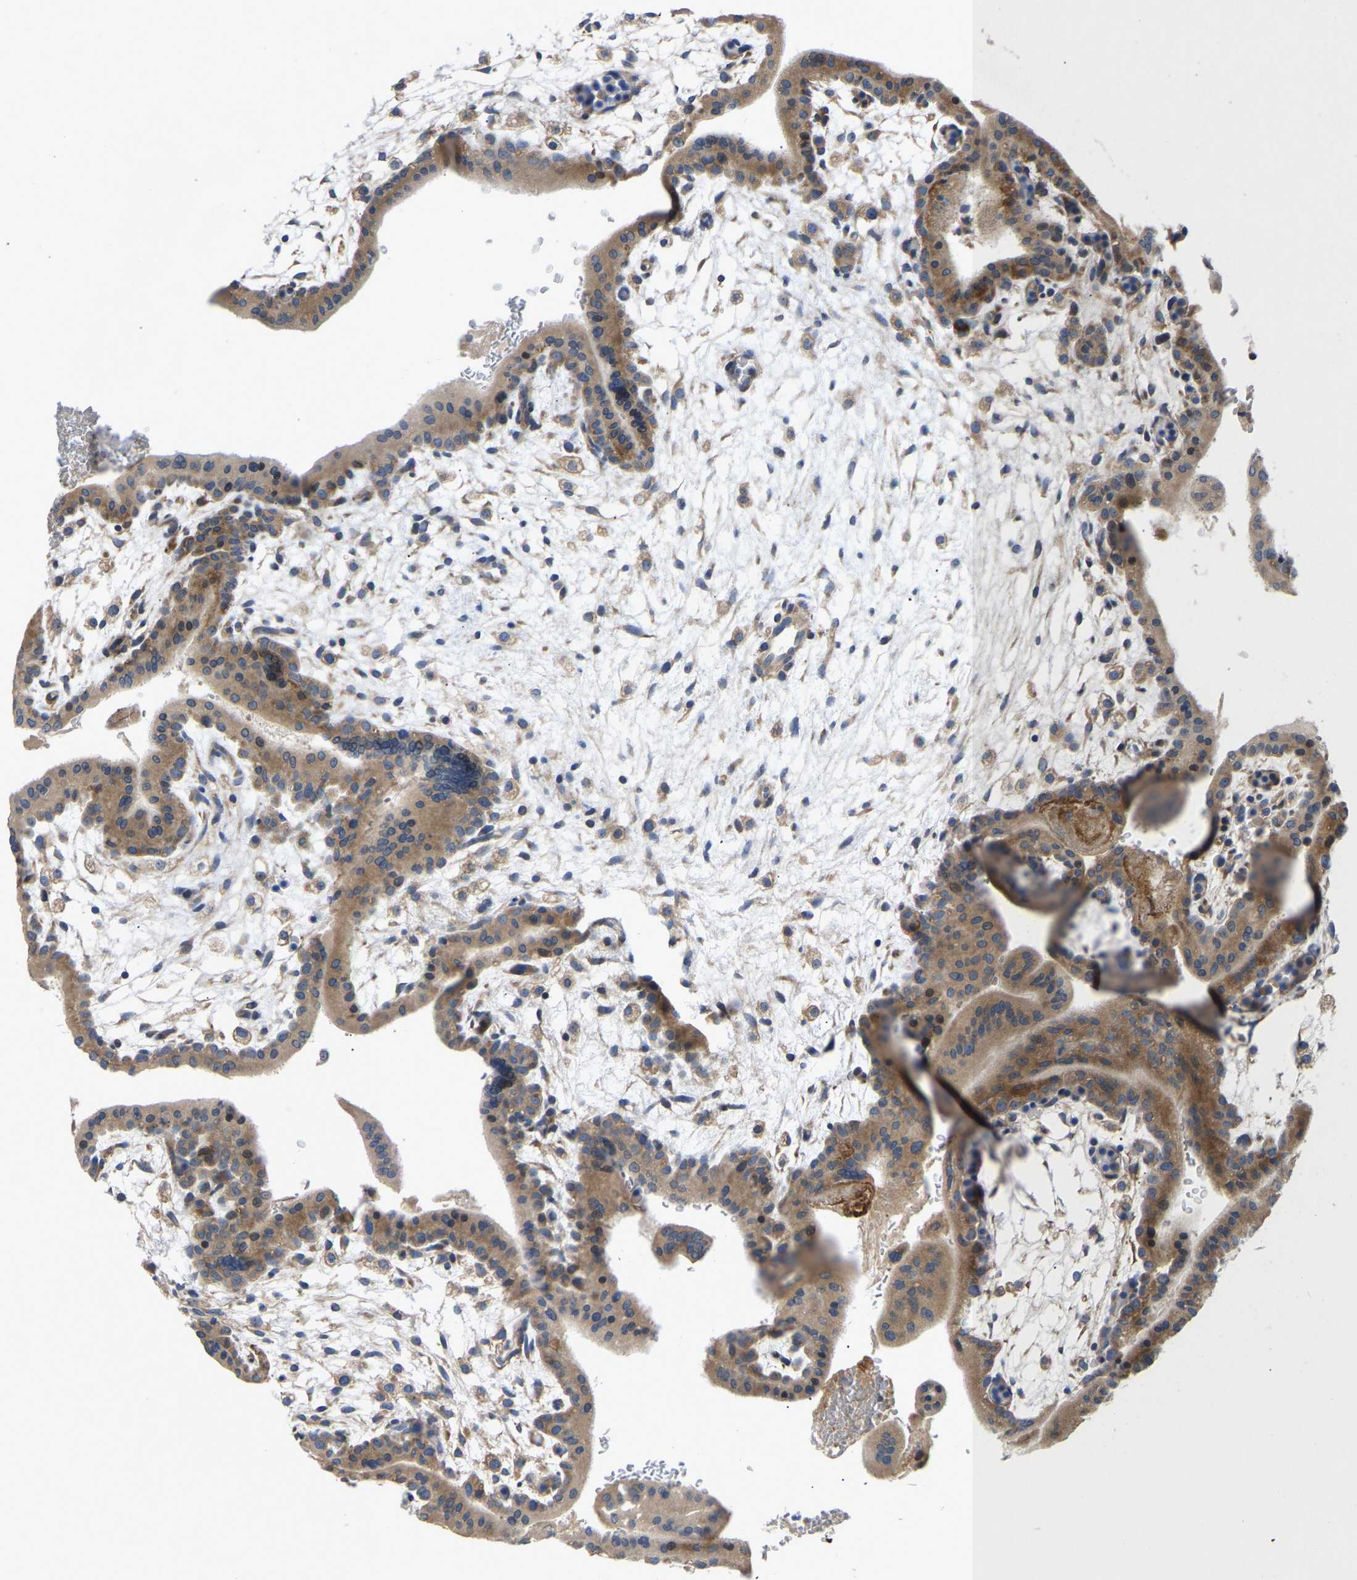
{"staining": {"intensity": "negative", "quantity": "none", "location": "none"}, "tissue": "placenta", "cell_type": "Decidual cells", "image_type": "normal", "snomed": [{"axis": "morphology", "description": "Normal tissue, NOS"}, {"axis": "topography", "description": "Placenta"}], "caption": "Immunohistochemistry (IHC) image of normal human placenta stained for a protein (brown), which reveals no staining in decidual cells.", "gene": "ABCA10", "patient": {"sex": "female", "age": 35}}